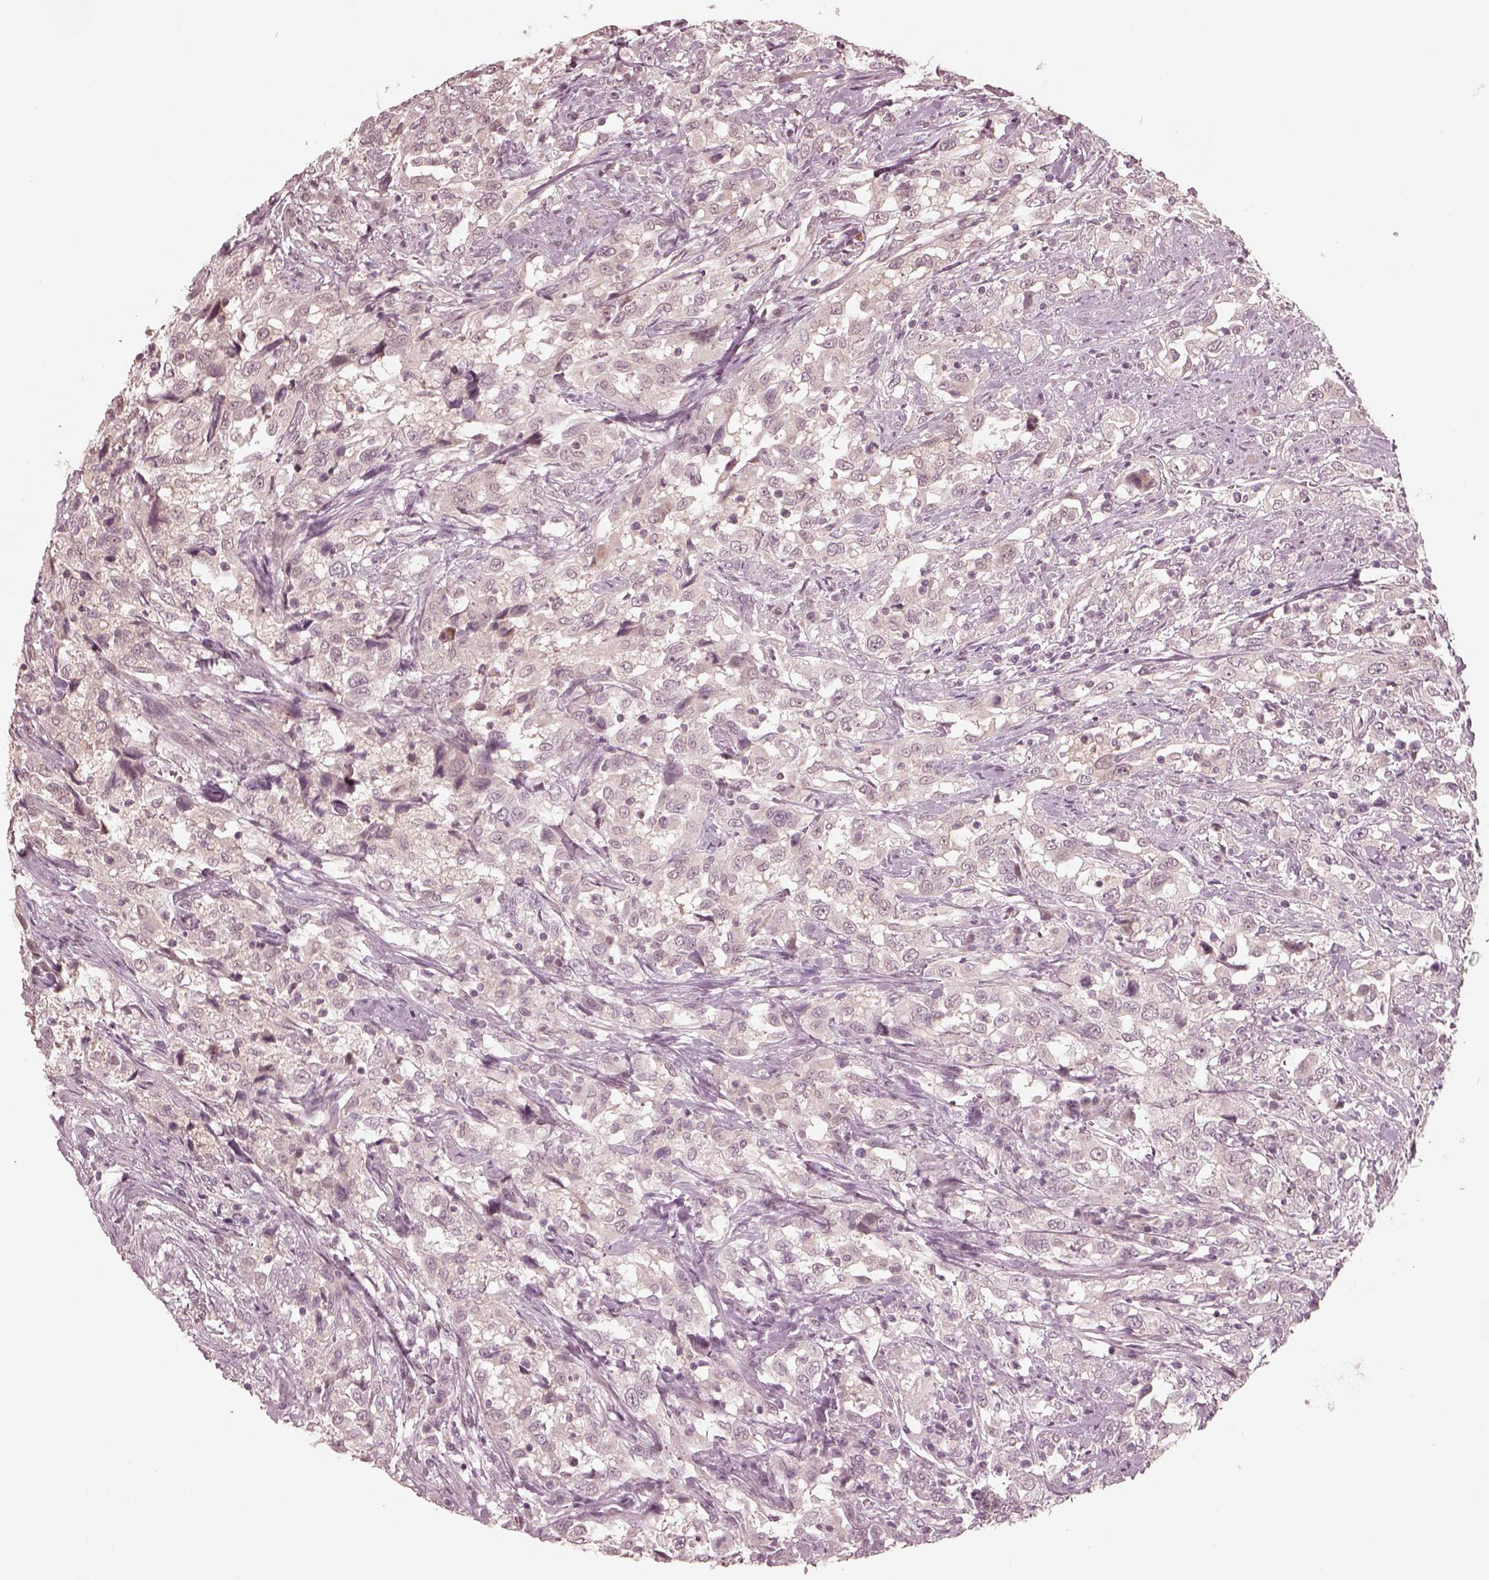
{"staining": {"intensity": "negative", "quantity": "none", "location": "none"}, "tissue": "urothelial cancer", "cell_type": "Tumor cells", "image_type": "cancer", "snomed": [{"axis": "morphology", "description": "Urothelial carcinoma, NOS"}, {"axis": "morphology", "description": "Urothelial carcinoma, High grade"}, {"axis": "topography", "description": "Urinary bladder"}], "caption": "This image is of urothelial cancer stained with immunohistochemistry to label a protein in brown with the nuclei are counter-stained blue. There is no staining in tumor cells. (Immunohistochemistry, brightfield microscopy, high magnification).", "gene": "IQCB1", "patient": {"sex": "female", "age": 64}}